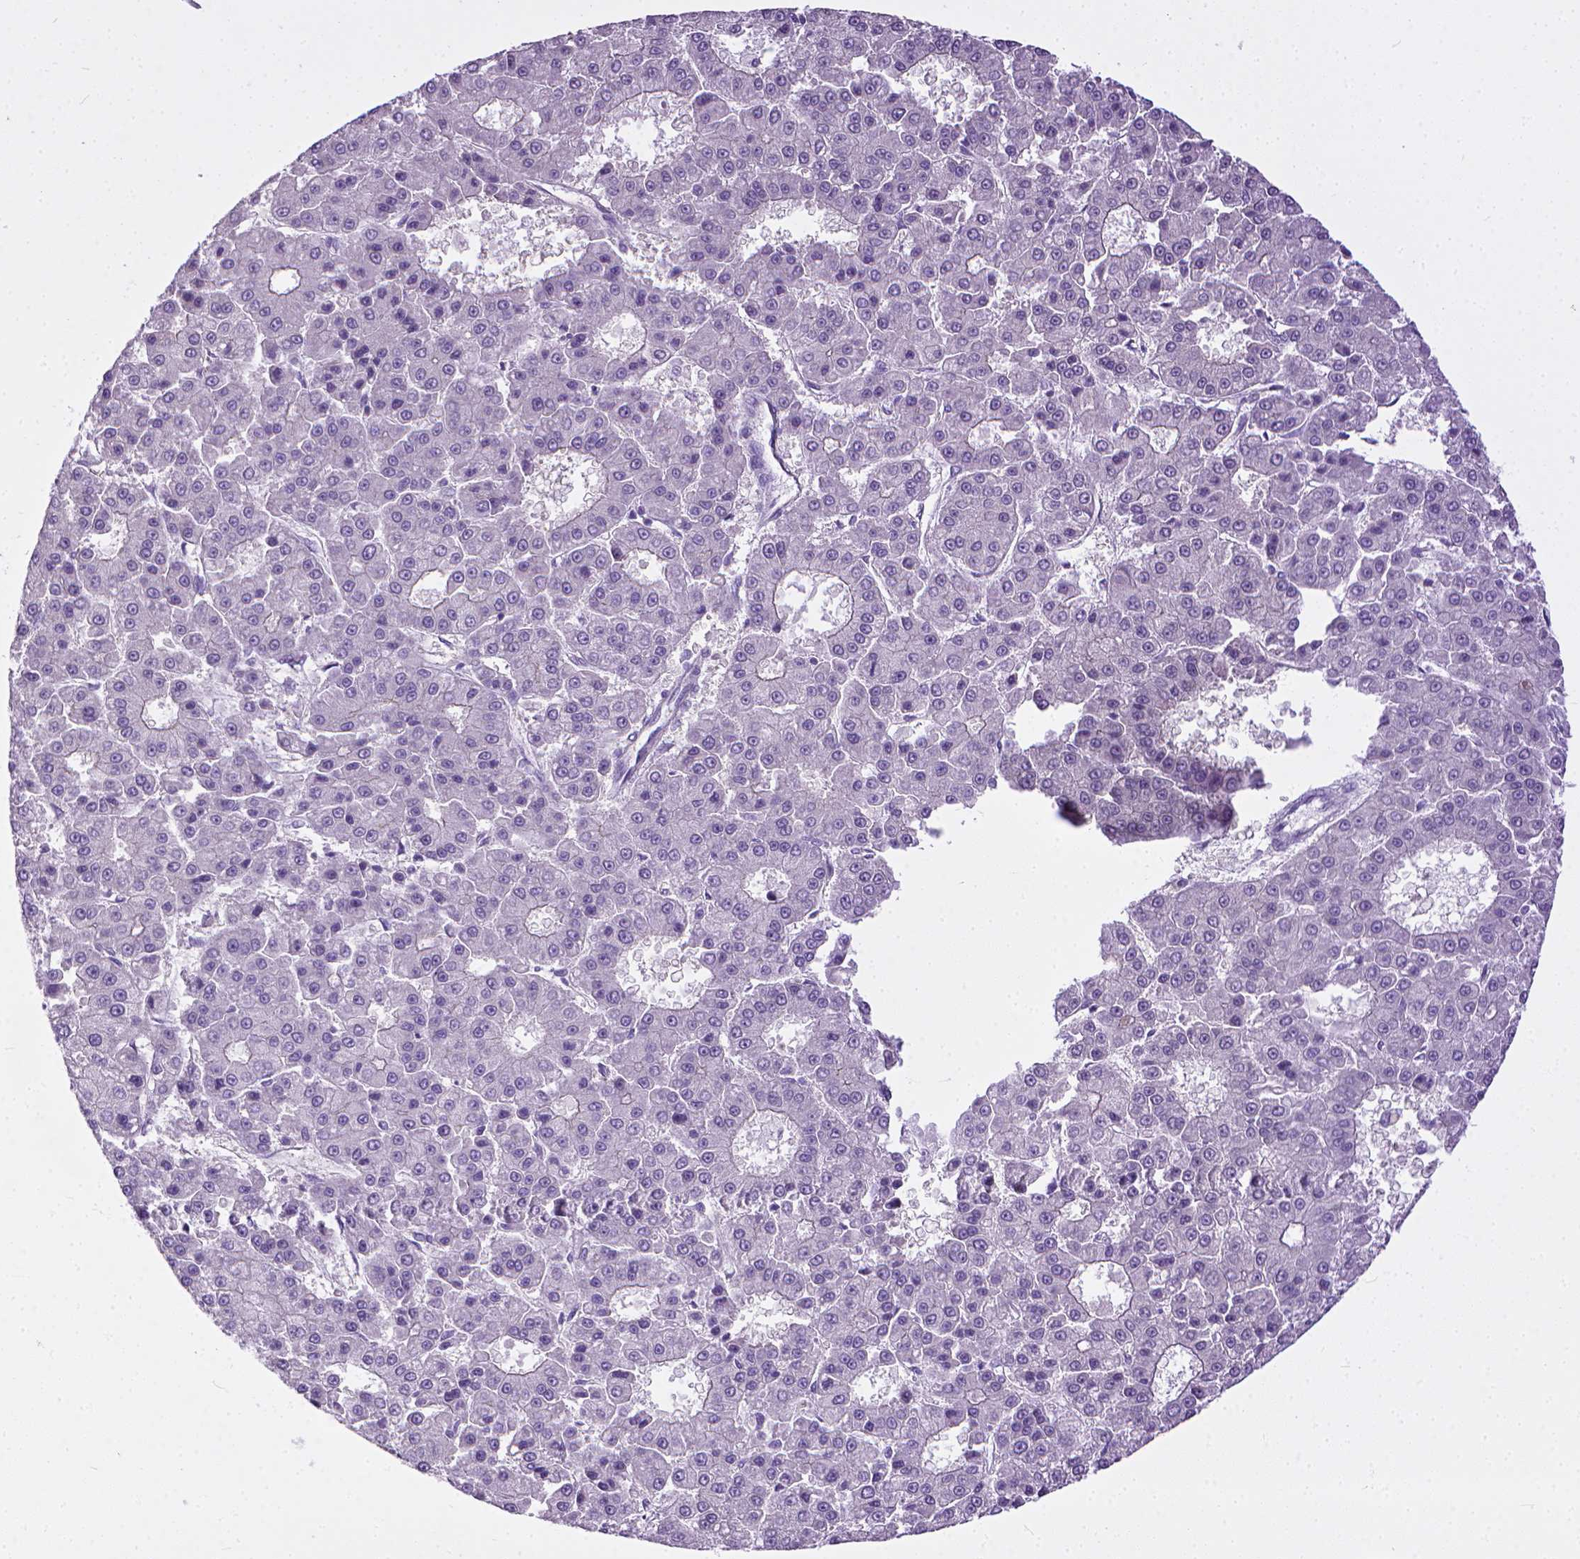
{"staining": {"intensity": "negative", "quantity": "none", "location": "none"}, "tissue": "liver cancer", "cell_type": "Tumor cells", "image_type": "cancer", "snomed": [{"axis": "morphology", "description": "Carcinoma, Hepatocellular, NOS"}, {"axis": "topography", "description": "Liver"}], "caption": "An image of liver cancer (hepatocellular carcinoma) stained for a protein reveals no brown staining in tumor cells. (Brightfield microscopy of DAB immunohistochemistry (IHC) at high magnification).", "gene": "ADGRF1", "patient": {"sex": "male", "age": 70}}